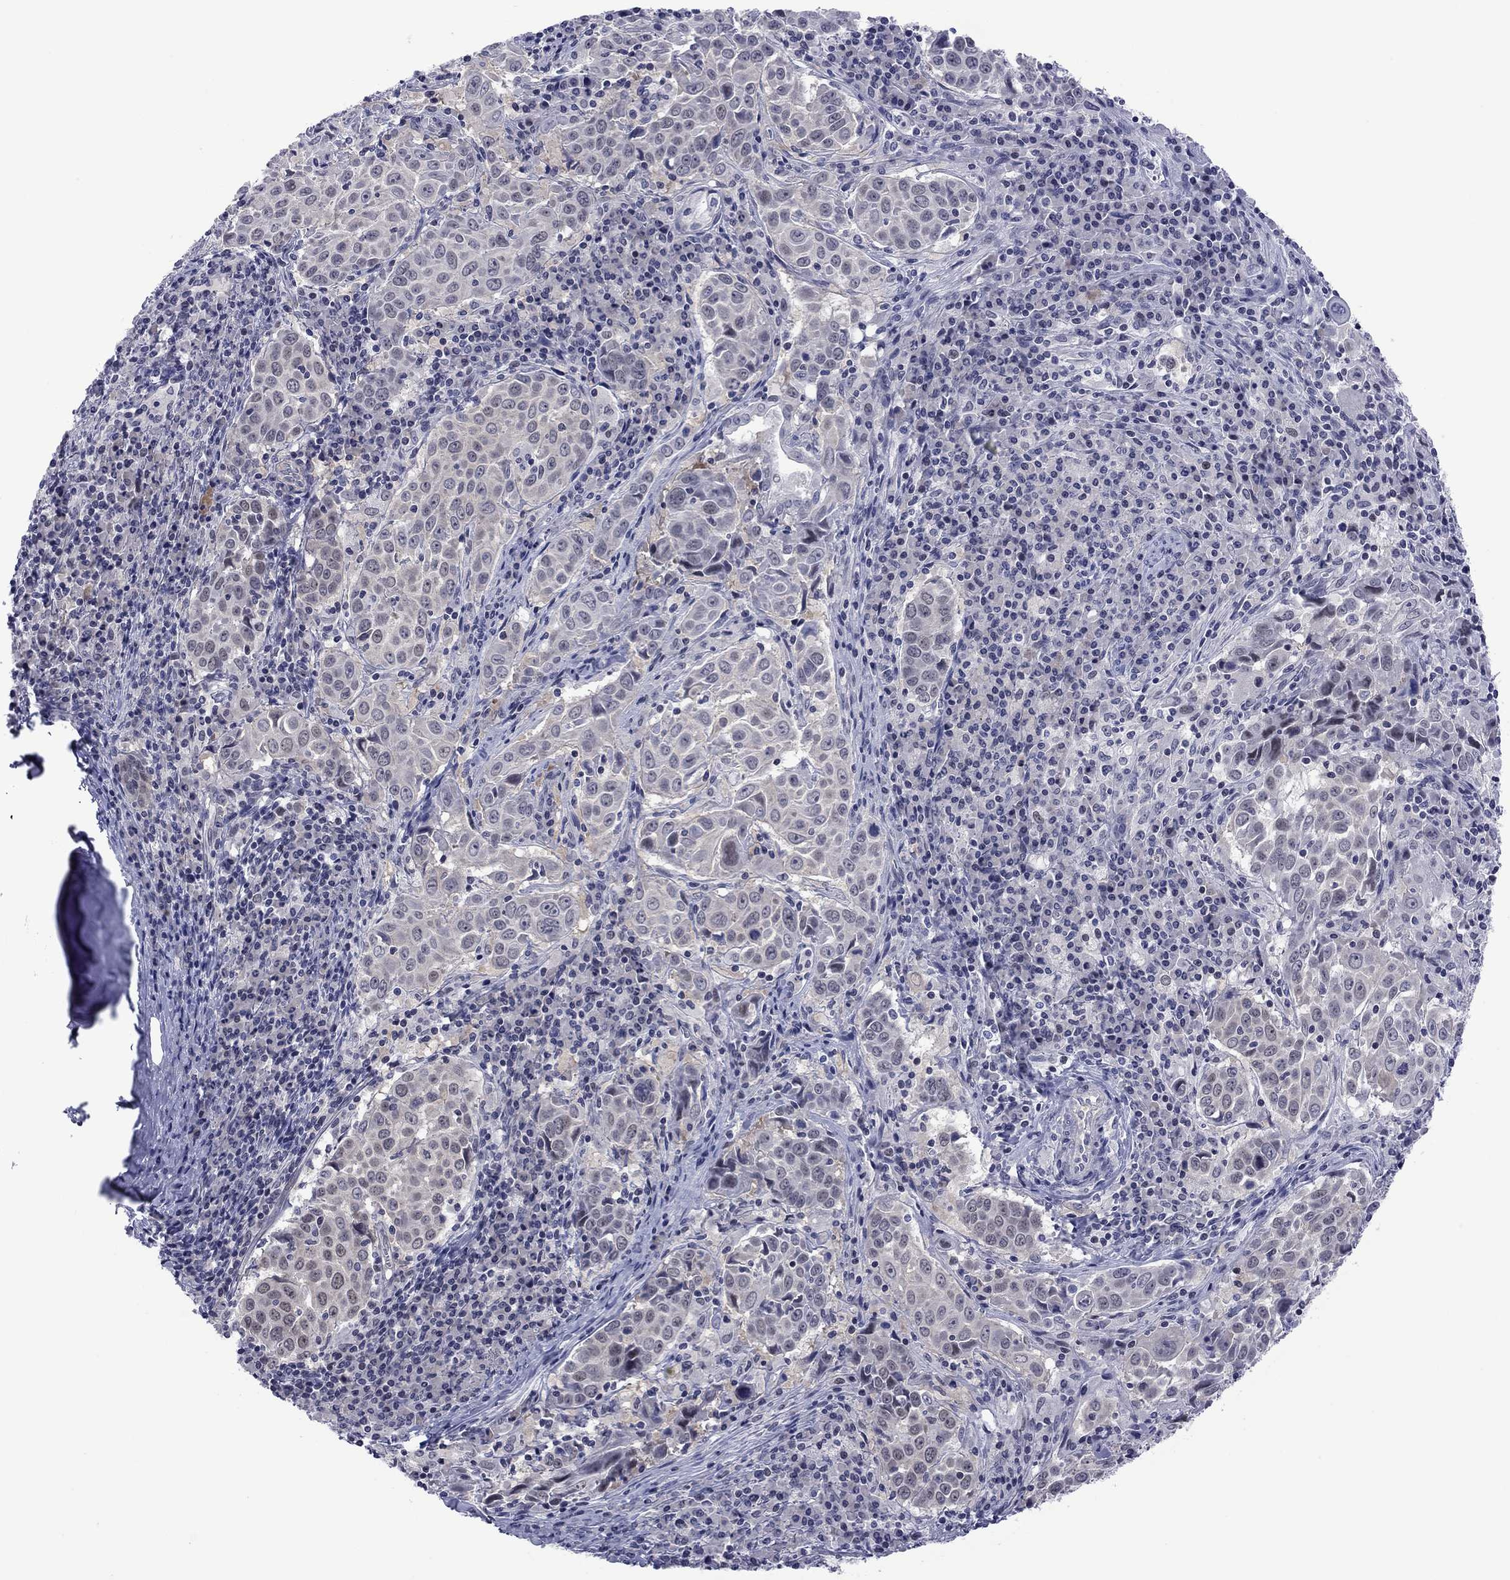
{"staining": {"intensity": "negative", "quantity": "none", "location": "none"}, "tissue": "lung cancer", "cell_type": "Tumor cells", "image_type": "cancer", "snomed": [{"axis": "morphology", "description": "Squamous cell carcinoma, NOS"}, {"axis": "topography", "description": "Lung"}], "caption": "DAB (3,3'-diaminobenzidine) immunohistochemical staining of human squamous cell carcinoma (lung) reveals no significant staining in tumor cells.", "gene": "POU5F2", "patient": {"sex": "male", "age": 57}}